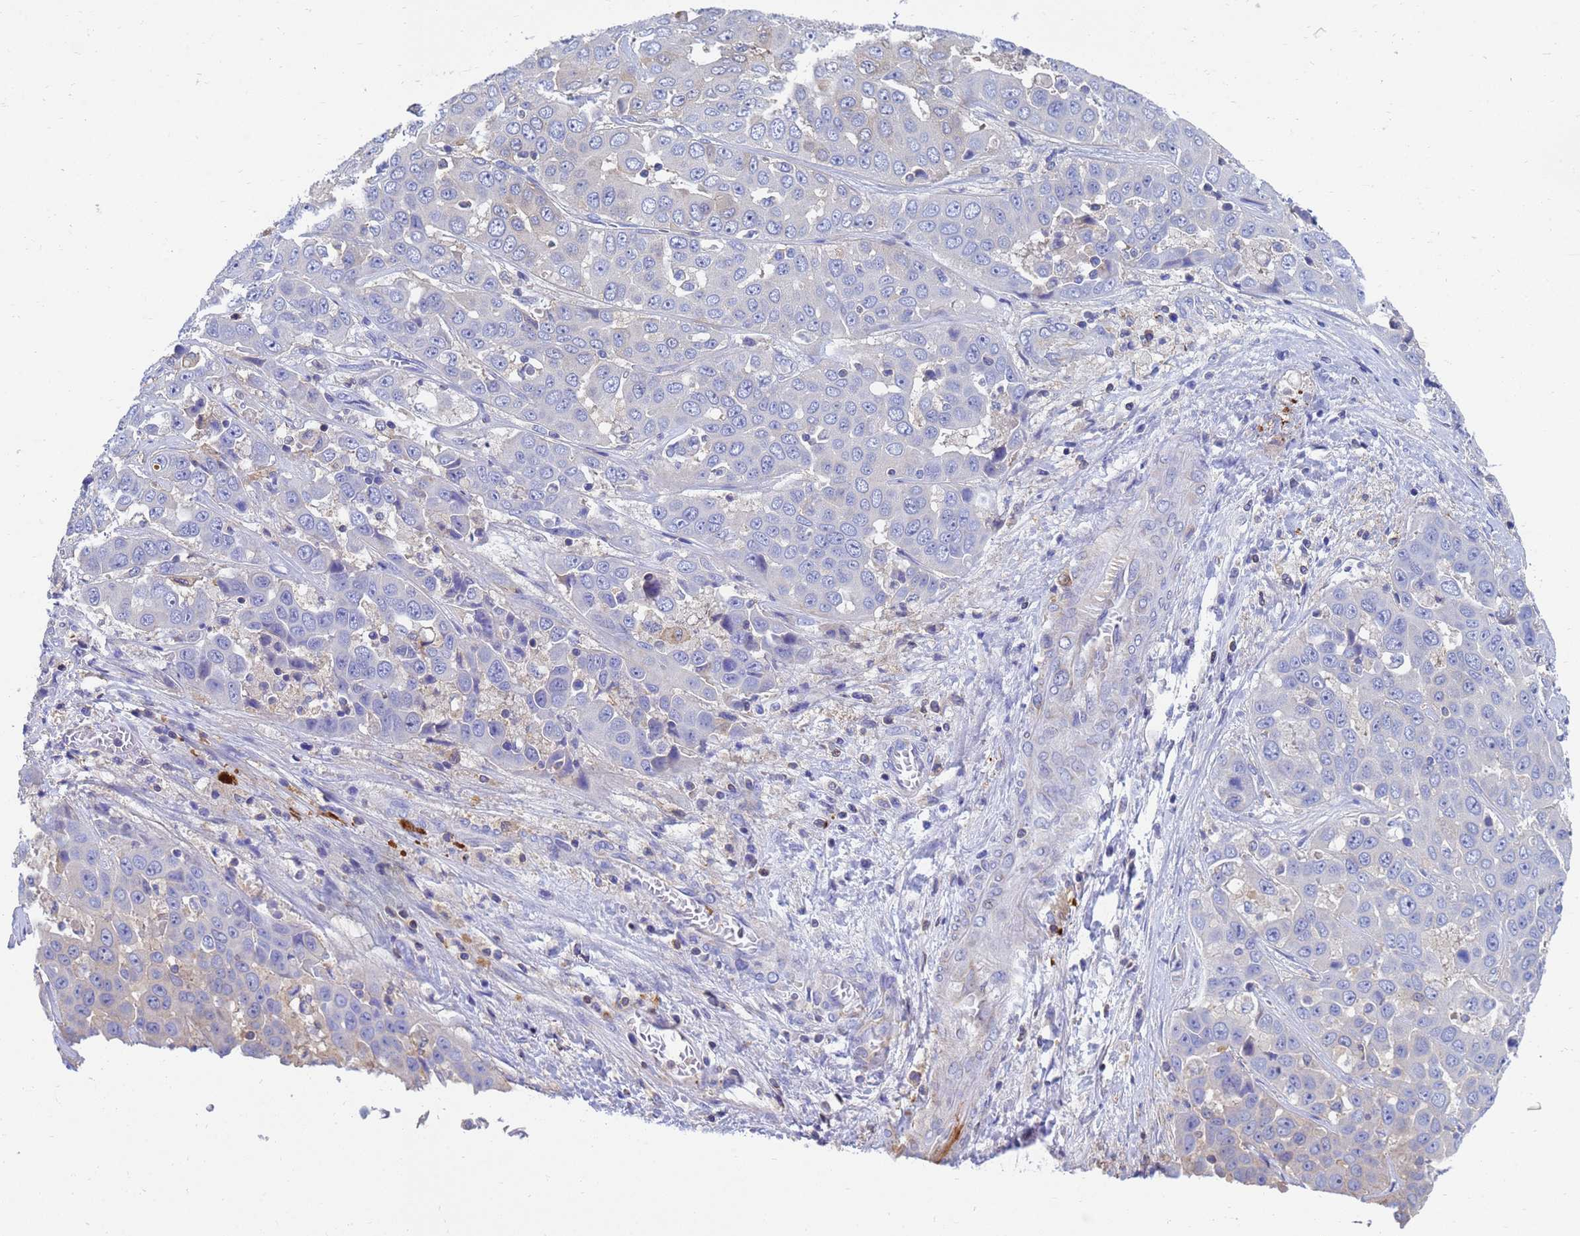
{"staining": {"intensity": "negative", "quantity": "none", "location": "none"}, "tissue": "liver cancer", "cell_type": "Tumor cells", "image_type": "cancer", "snomed": [{"axis": "morphology", "description": "Cholangiocarcinoma"}, {"axis": "topography", "description": "Liver"}], "caption": "DAB immunohistochemical staining of liver cancer displays no significant expression in tumor cells.", "gene": "GCHFR", "patient": {"sex": "female", "age": 52}}